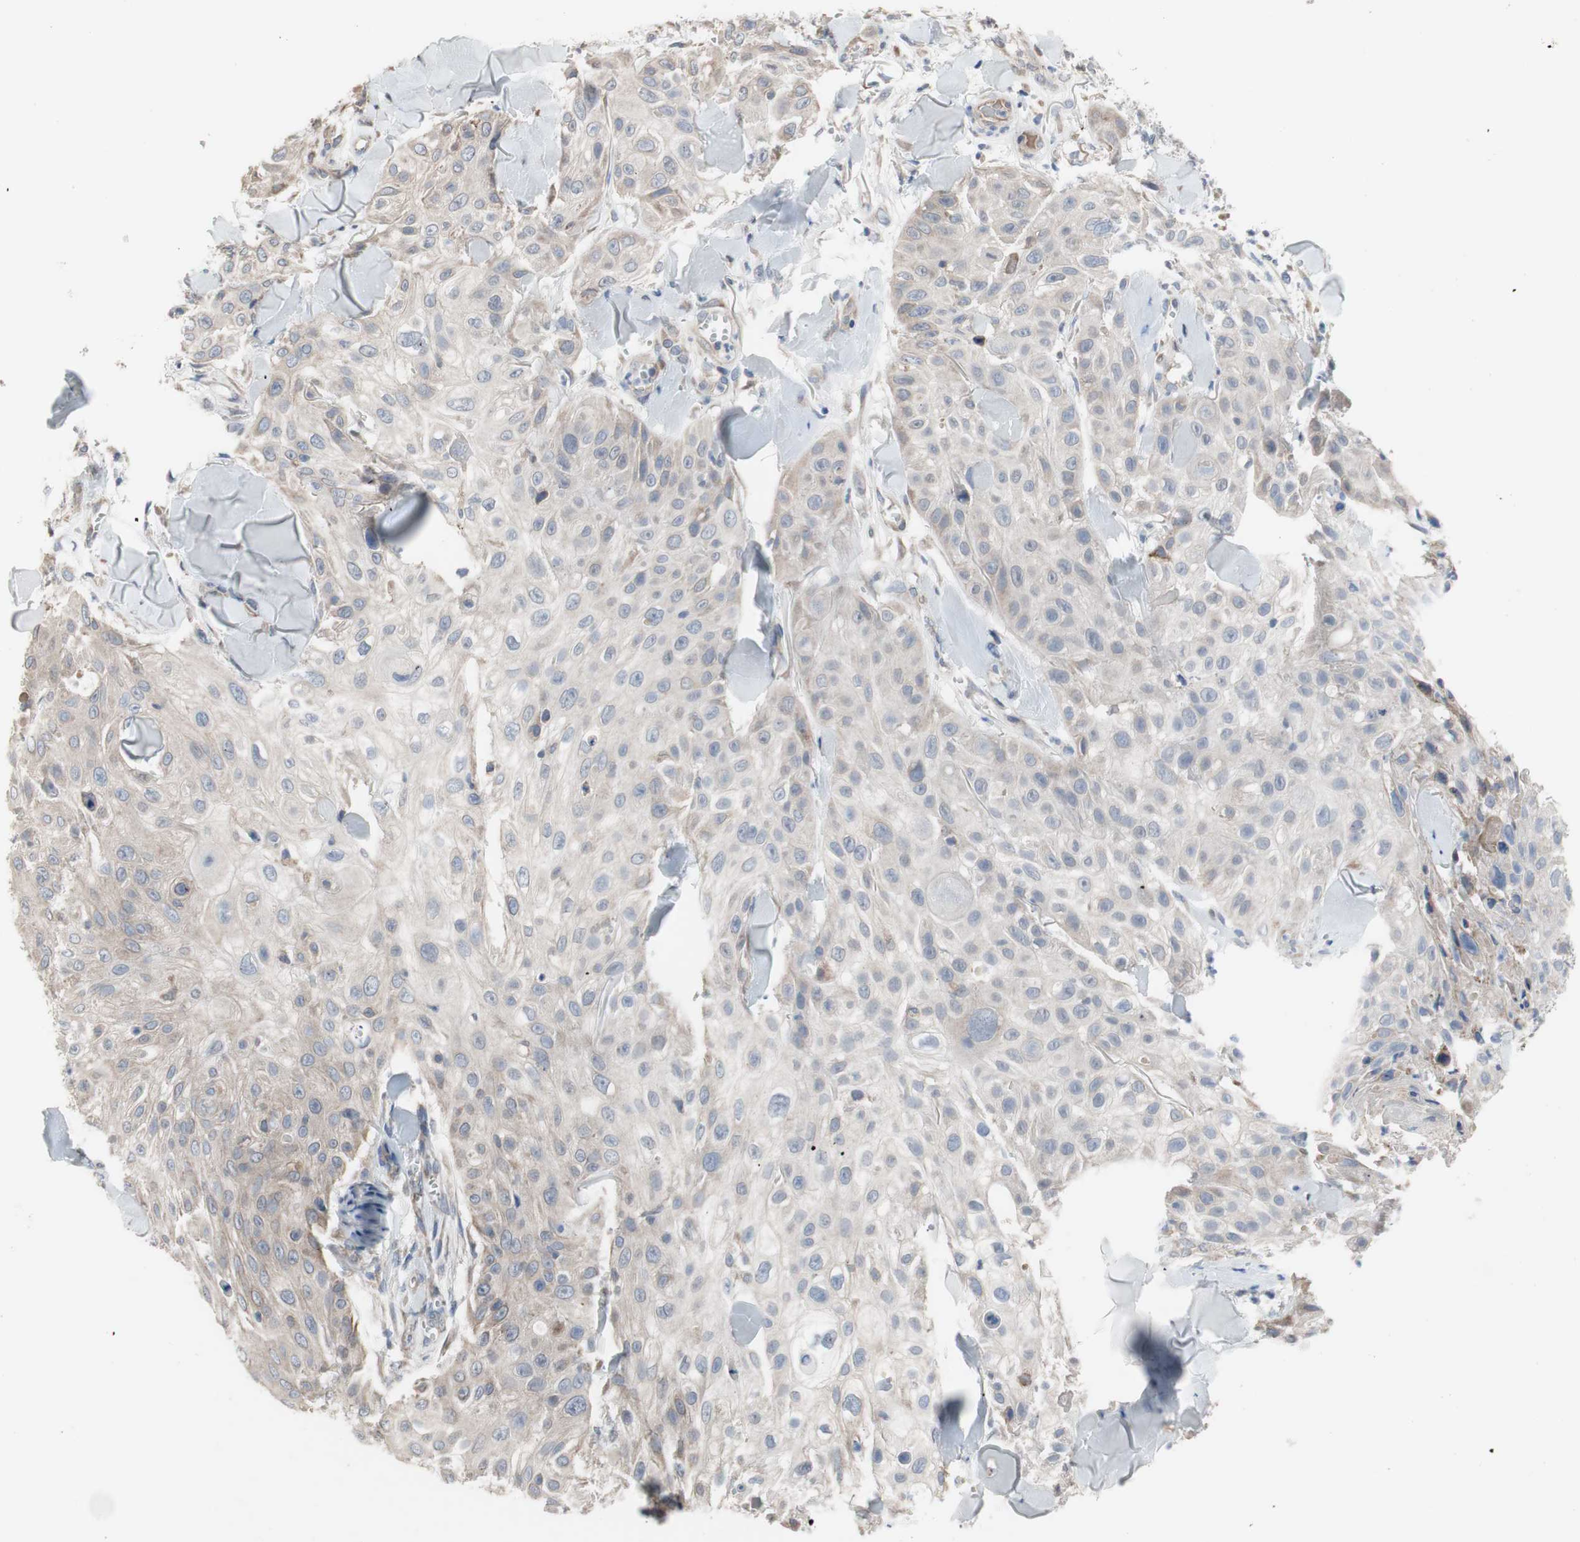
{"staining": {"intensity": "weak", "quantity": "25%-75%", "location": "cytoplasmic/membranous"}, "tissue": "skin cancer", "cell_type": "Tumor cells", "image_type": "cancer", "snomed": [{"axis": "morphology", "description": "Squamous cell carcinoma, NOS"}, {"axis": "topography", "description": "Skin"}], "caption": "High-power microscopy captured an immunohistochemistry (IHC) image of skin cancer, revealing weak cytoplasmic/membranous staining in about 25%-75% of tumor cells. Immunohistochemistry (ihc) stains the protein of interest in brown and the nuclei are stained blue.", "gene": "TTC14", "patient": {"sex": "male", "age": 86}}